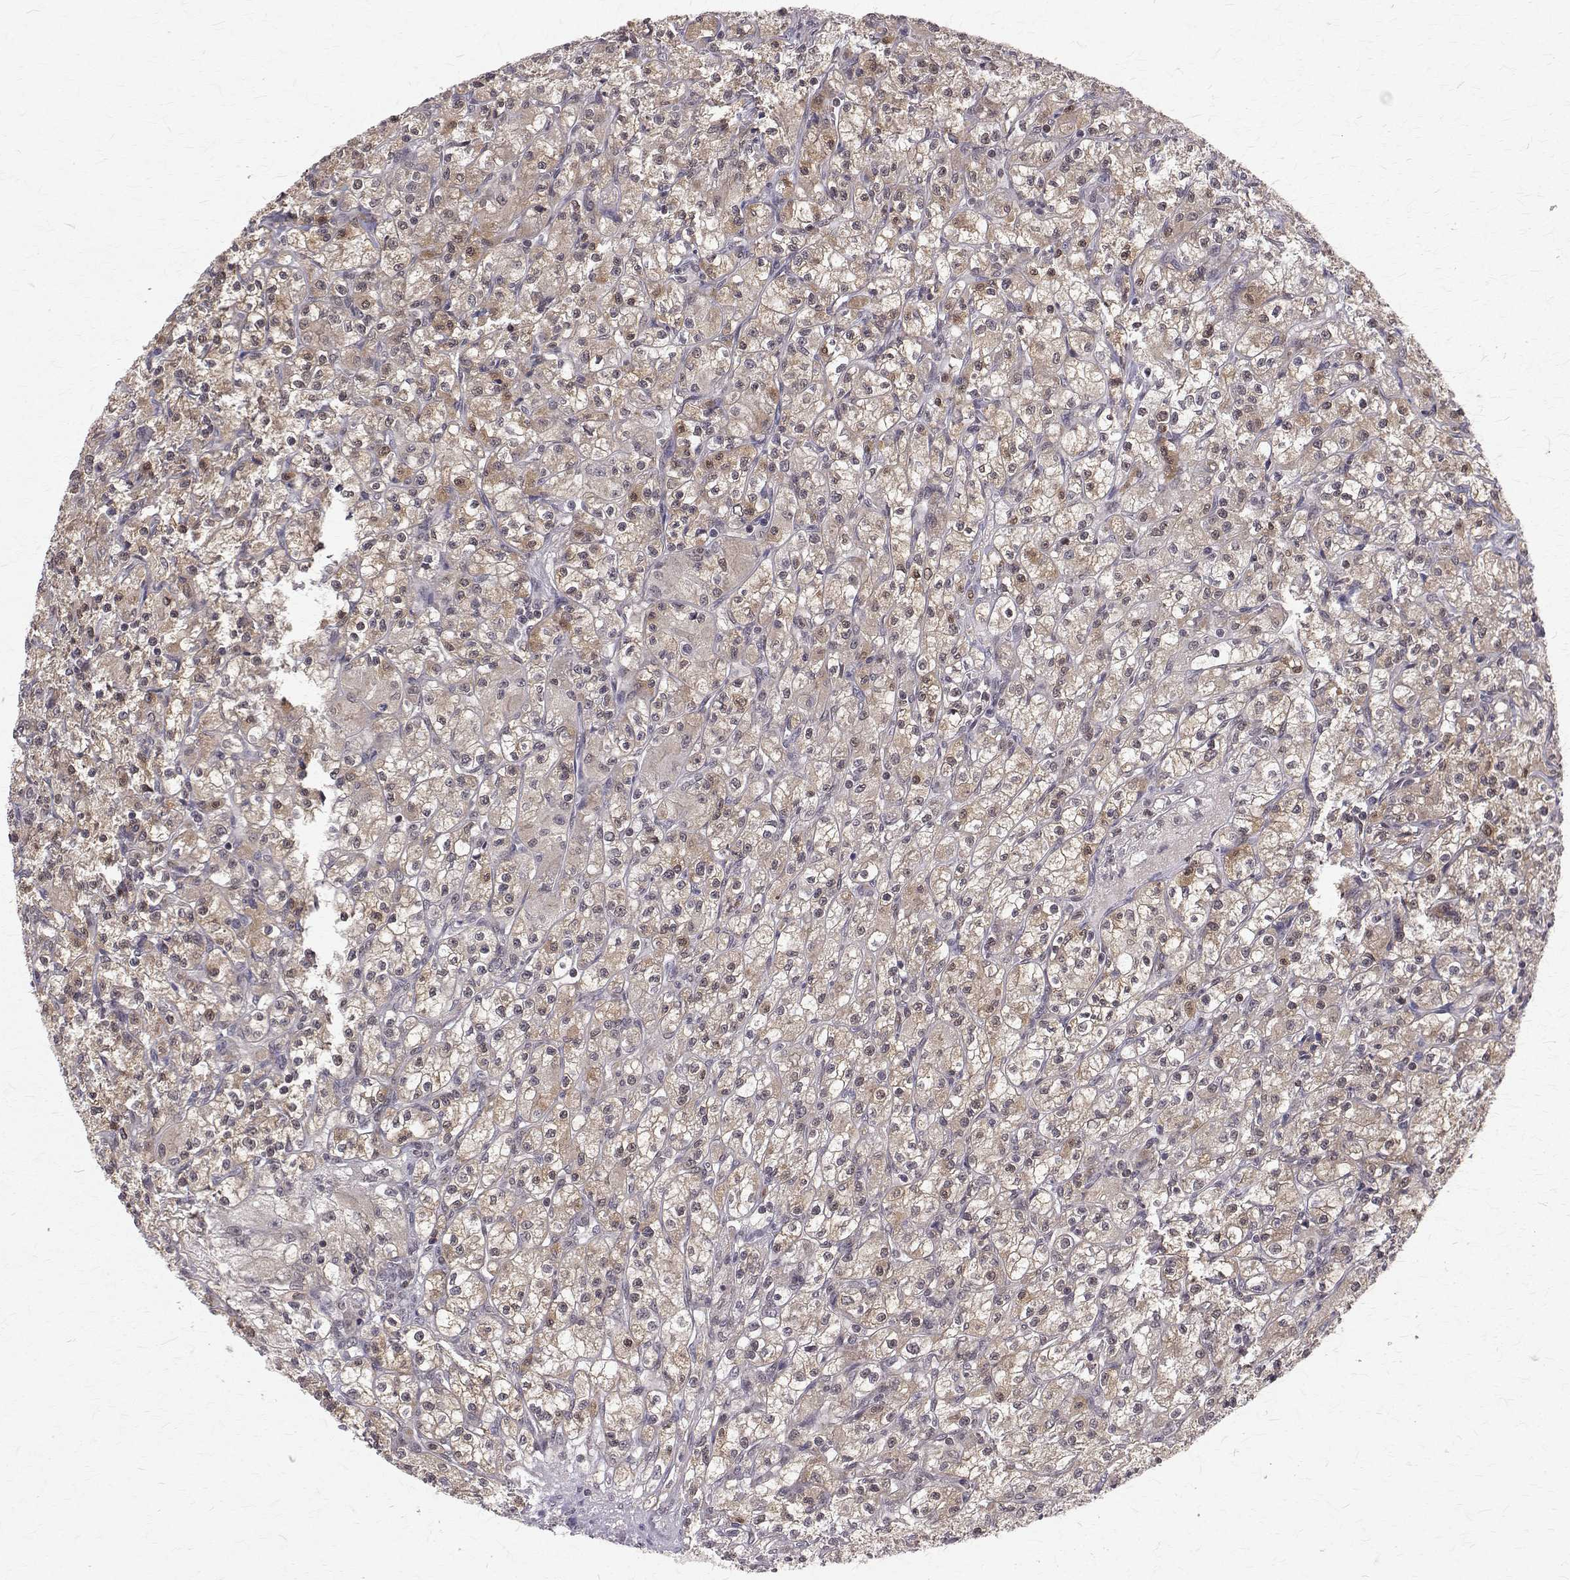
{"staining": {"intensity": "weak", "quantity": "25%-75%", "location": "cytoplasmic/membranous,nuclear"}, "tissue": "renal cancer", "cell_type": "Tumor cells", "image_type": "cancer", "snomed": [{"axis": "morphology", "description": "Adenocarcinoma, NOS"}, {"axis": "topography", "description": "Kidney"}], "caption": "Immunohistochemical staining of human adenocarcinoma (renal) displays weak cytoplasmic/membranous and nuclear protein expression in approximately 25%-75% of tumor cells.", "gene": "NIF3L1", "patient": {"sex": "female", "age": 70}}